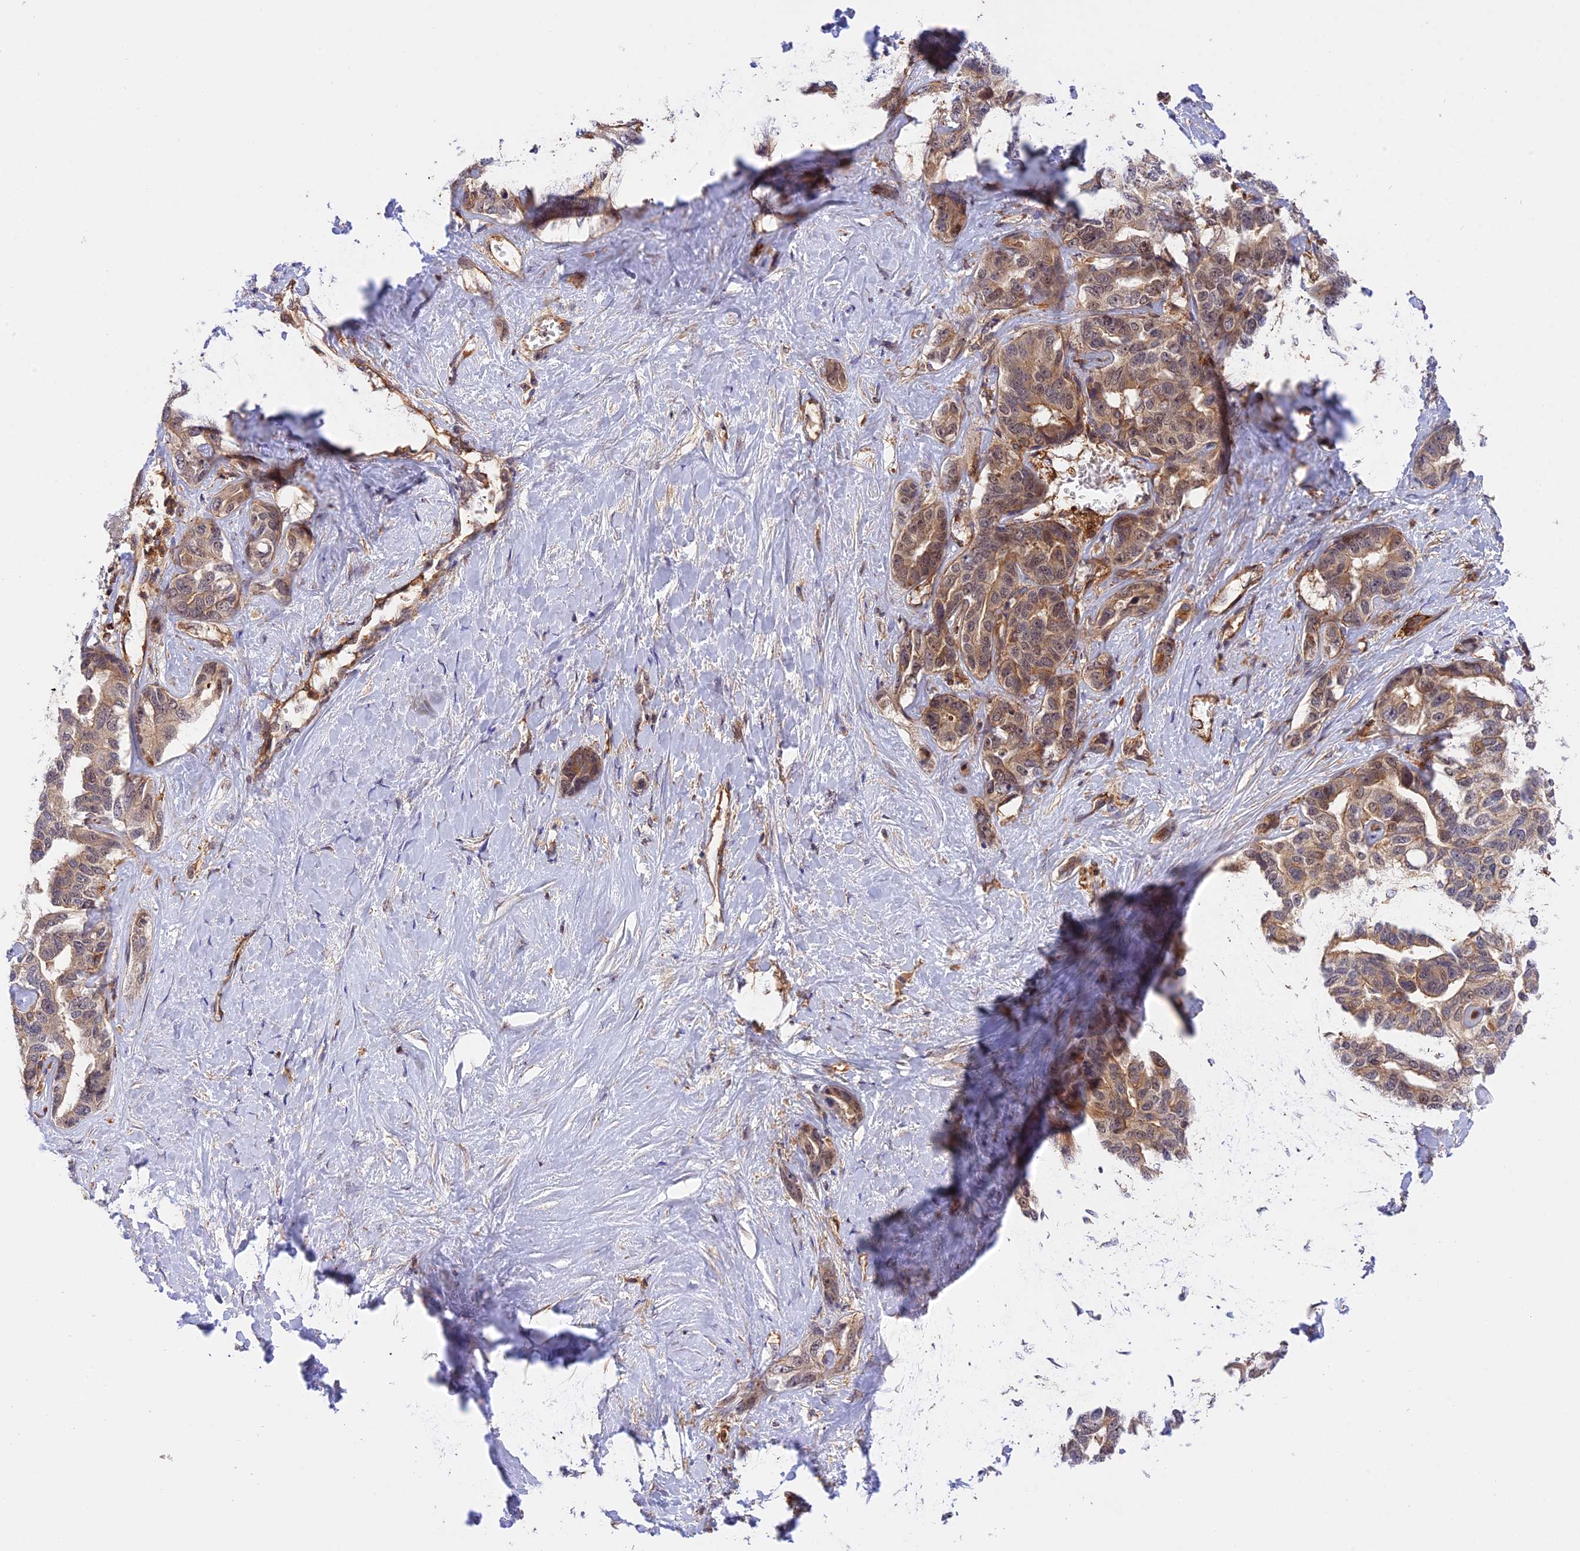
{"staining": {"intensity": "weak", "quantity": "25%-75%", "location": "cytoplasmic/membranous"}, "tissue": "liver cancer", "cell_type": "Tumor cells", "image_type": "cancer", "snomed": [{"axis": "morphology", "description": "Cholangiocarcinoma"}, {"axis": "topography", "description": "Liver"}], "caption": "Protein analysis of liver cancer (cholangiocarcinoma) tissue displays weak cytoplasmic/membranous expression in about 25%-75% of tumor cells.", "gene": "C5orf22", "patient": {"sex": "male", "age": 59}}